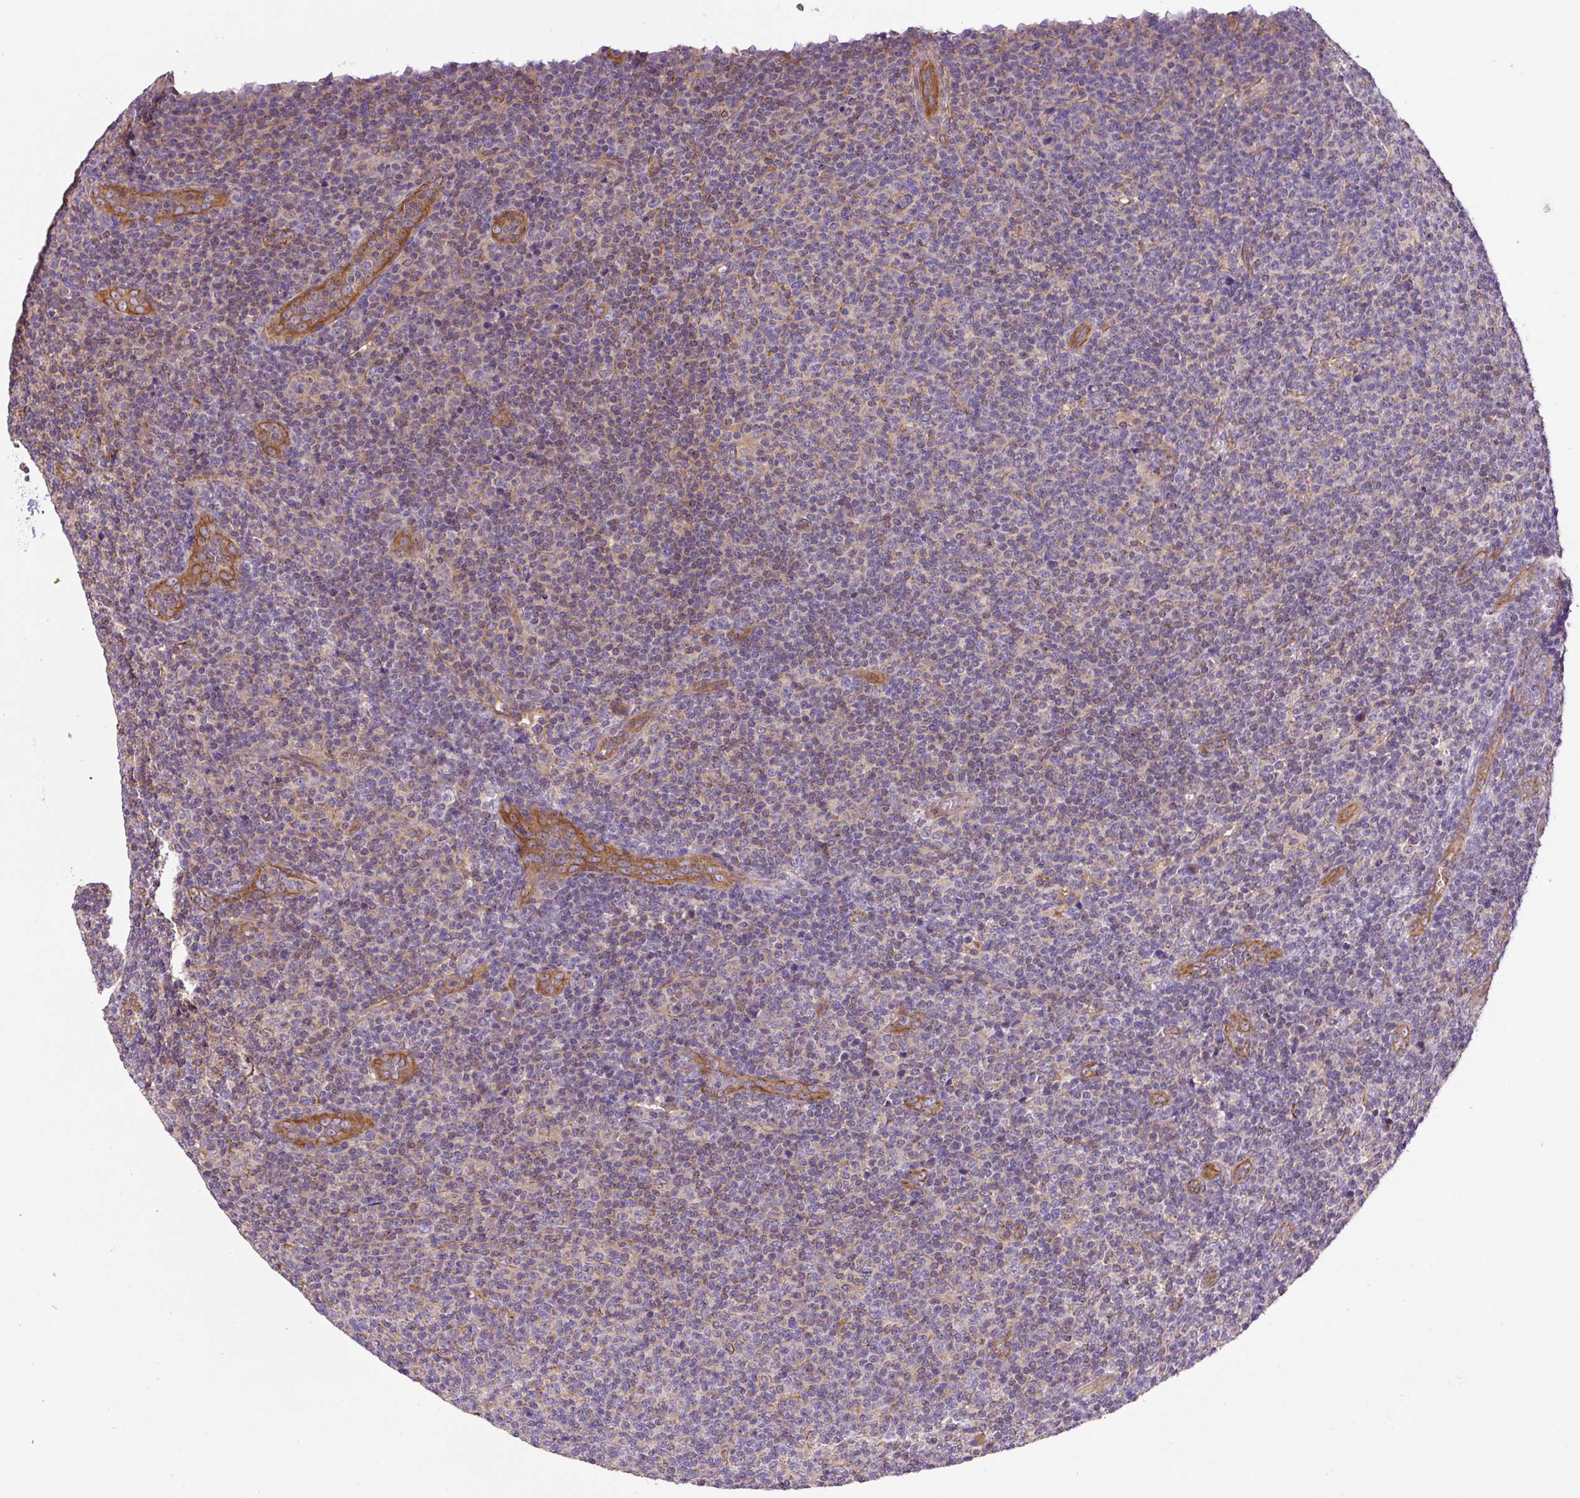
{"staining": {"intensity": "negative", "quantity": "none", "location": "none"}, "tissue": "lymphoma", "cell_type": "Tumor cells", "image_type": "cancer", "snomed": [{"axis": "morphology", "description": "Malignant lymphoma, non-Hodgkin's type, Low grade"}, {"axis": "topography", "description": "Lymph node"}], "caption": "Histopathology image shows no protein expression in tumor cells of low-grade malignant lymphoma, non-Hodgkin's type tissue.", "gene": "DCTN1", "patient": {"sex": "male", "age": 66}}